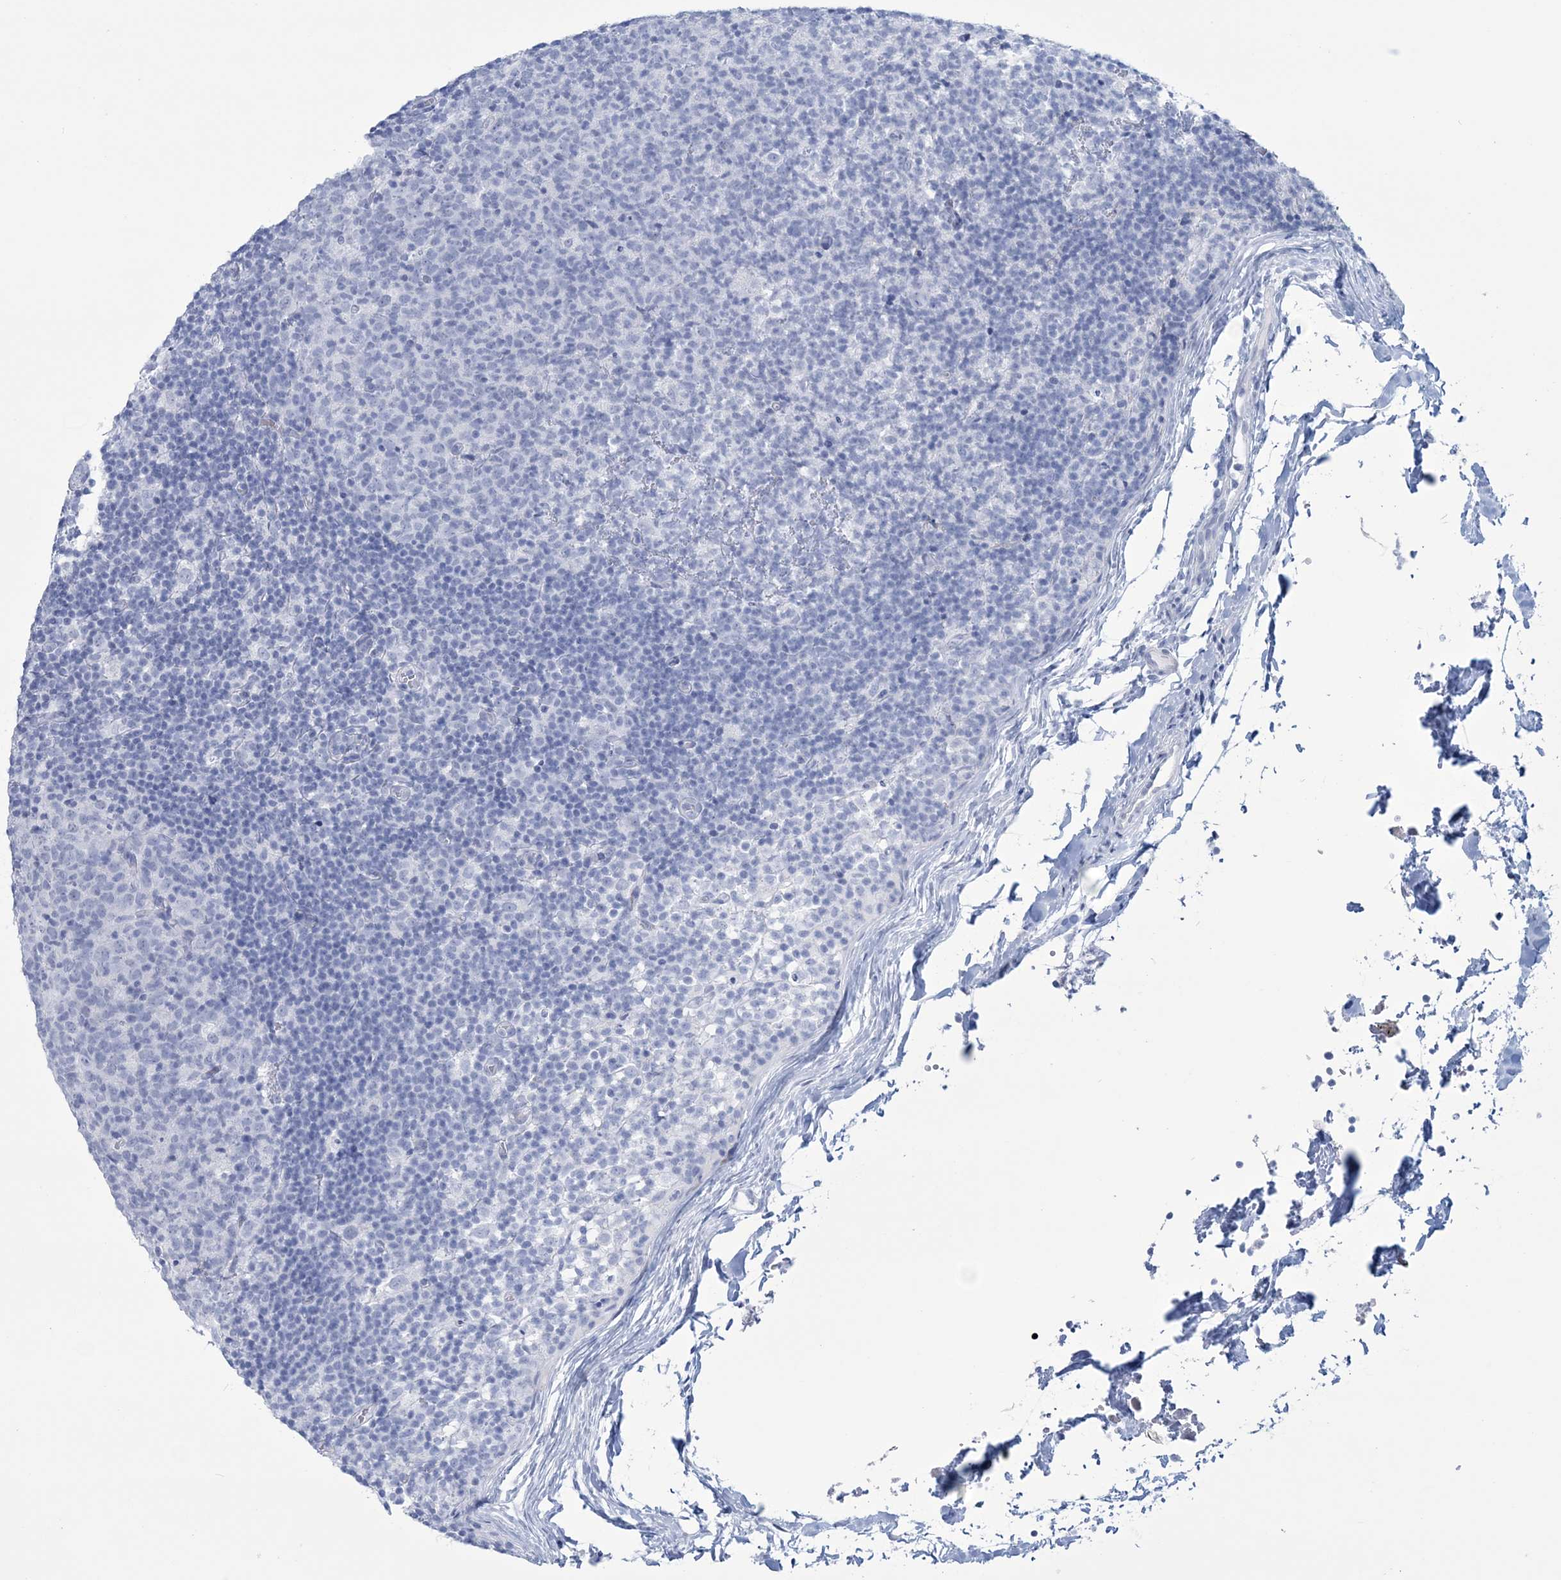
{"staining": {"intensity": "negative", "quantity": "none", "location": "none"}, "tissue": "lymph node", "cell_type": "Germinal center cells", "image_type": "normal", "snomed": [{"axis": "morphology", "description": "Normal tissue, NOS"}, {"axis": "morphology", "description": "Inflammation, NOS"}, {"axis": "topography", "description": "Lymph node"}], "caption": "Germinal center cells are negative for brown protein staining in benign lymph node. (DAB (3,3'-diaminobenzidine) immunohistochemistry, high magnification).", "gene": "DPCD", "patient": {"sex": "male", "age": 55}}